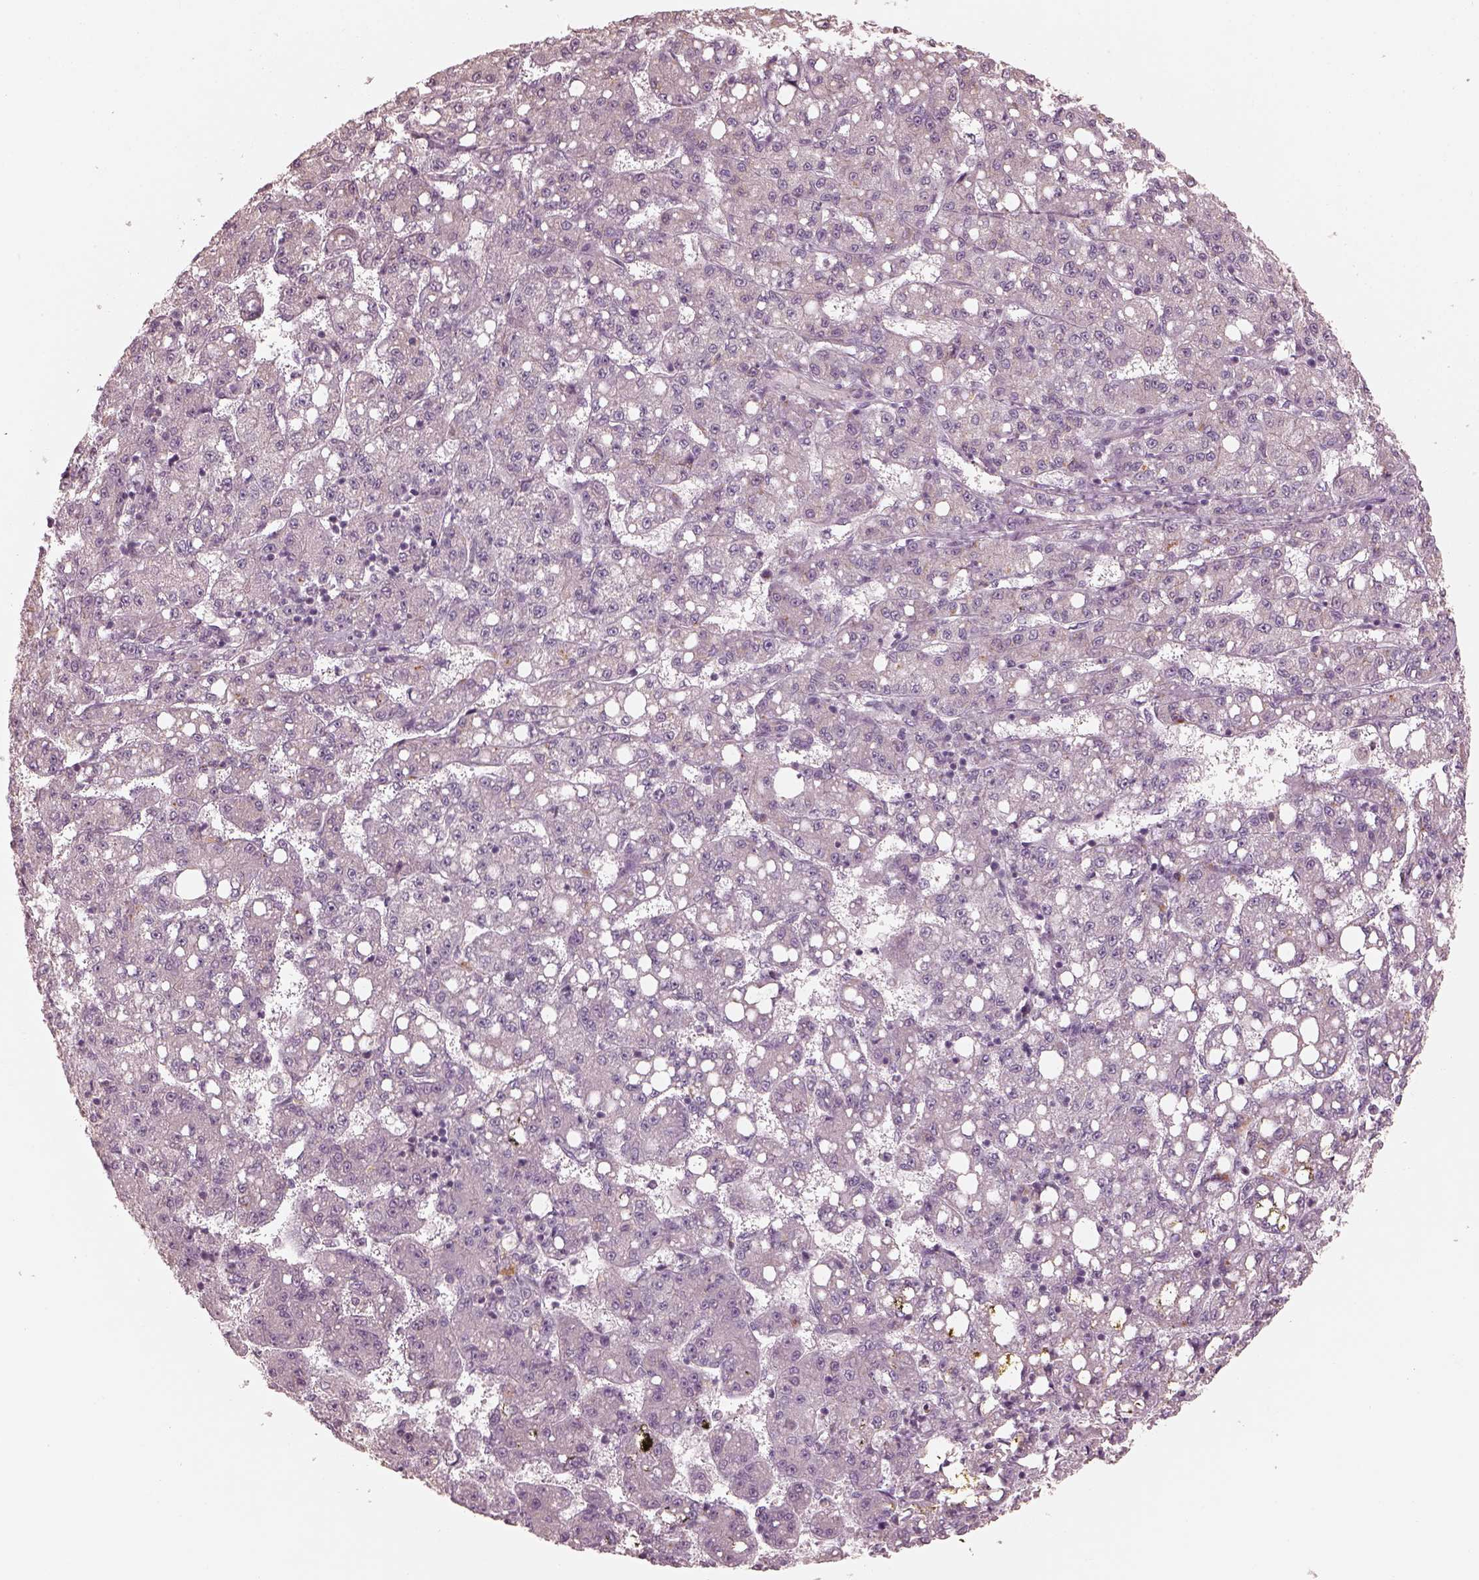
{"staining": {"intensity": "negative", "quantity": "none", "location": "none"}, "tissue": "liver cancer", "cell_type": "Tumor cells", "image_type": "cancer", "snomed": [{"axis": "morphology", "description": "Carcinoma, Hepatocellular, NOS"}, {"axis": "topography", "description": "Liver"}], "caption": "A histopathology image of liver cancer stained for a protein demonstrates no brown staining in tumor cells. (DAB (3,3'-diaminobenzidine) IHC, high magnification).", "gene": "SLC25A46", "patient": {"sex": "female", "age": 65}}